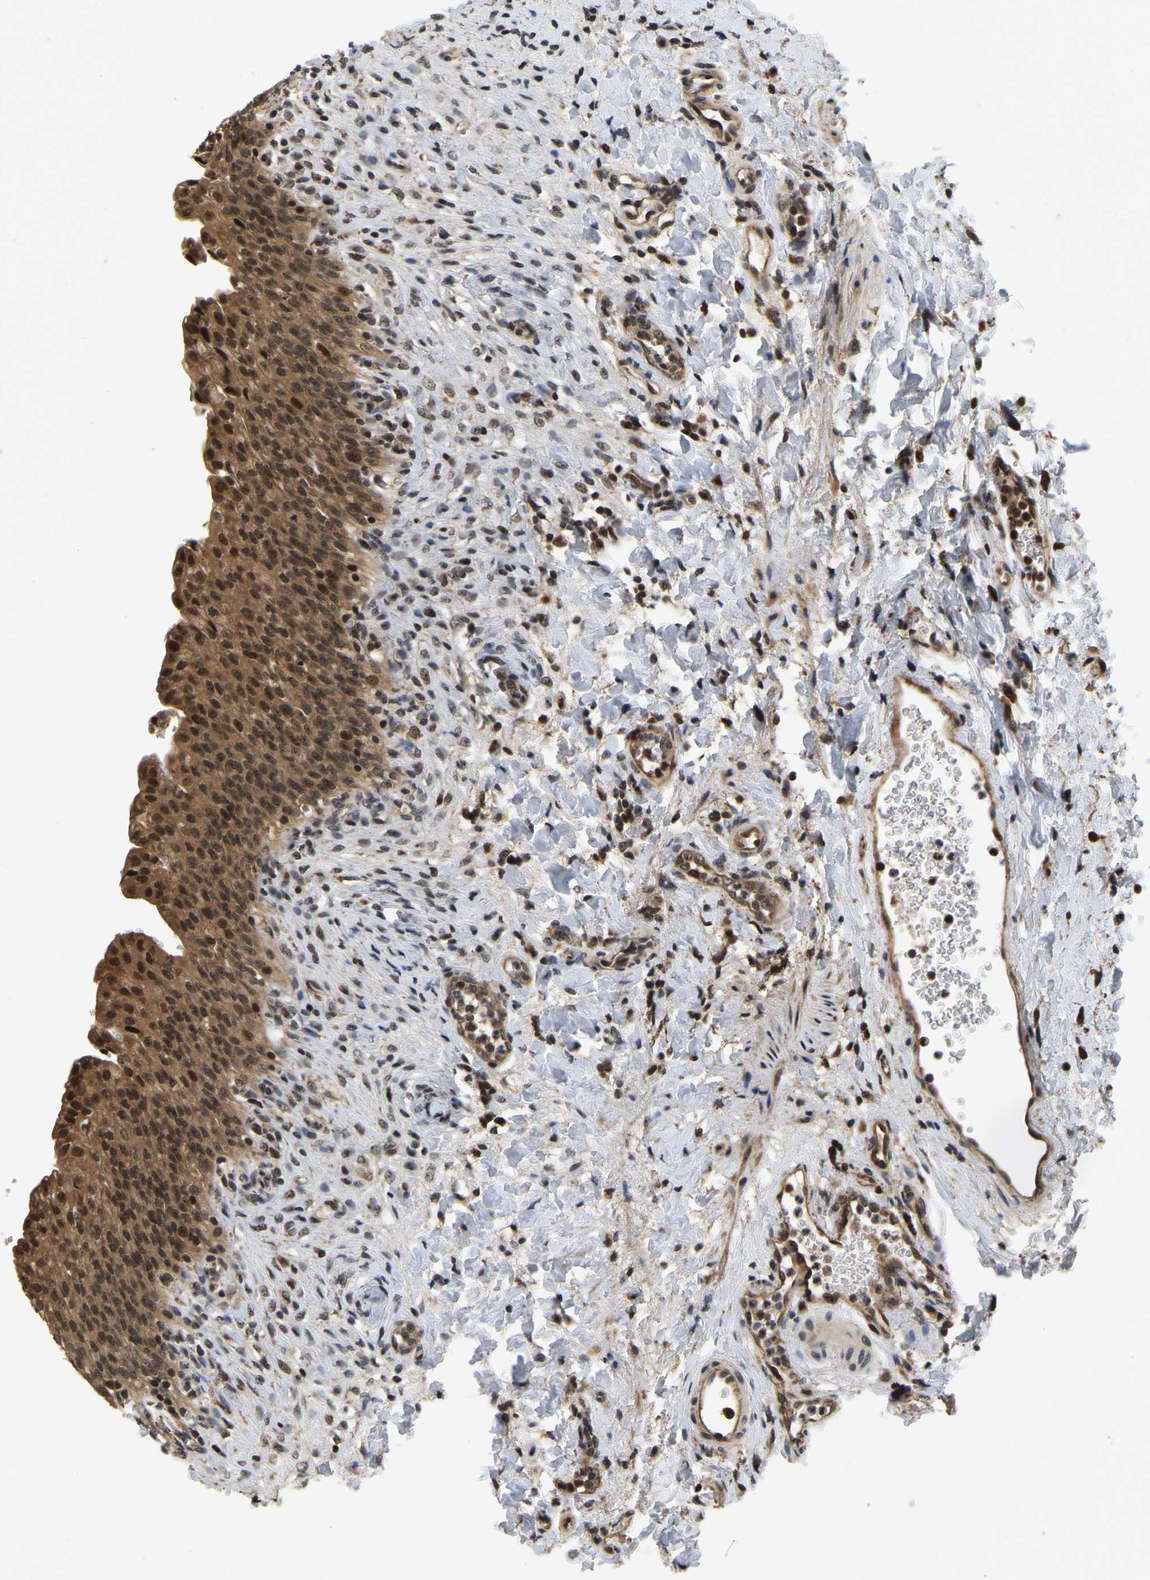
{"staining": {"intensity": "strong", "quantity": ">75%", "location": "cytoplasmic/membranous,nuclear"}, "tissue": "urinary bladder", "cell_type": "Urothelial cells", "image_type": "normal", "snomed": [{"axis": "morphology", "description": "Urothelial carcinoma, High grade"}, {"axis": "topography", "description": "Urinary bladder"}], "caption": "A histopathology image of urinary bladder stained for a protein displays strong cytoplasmic/membranous,nuclear brown staining in urothelial cells.", "gene": "CIAO1", "patient": {"sex": "male", "age": 46}}